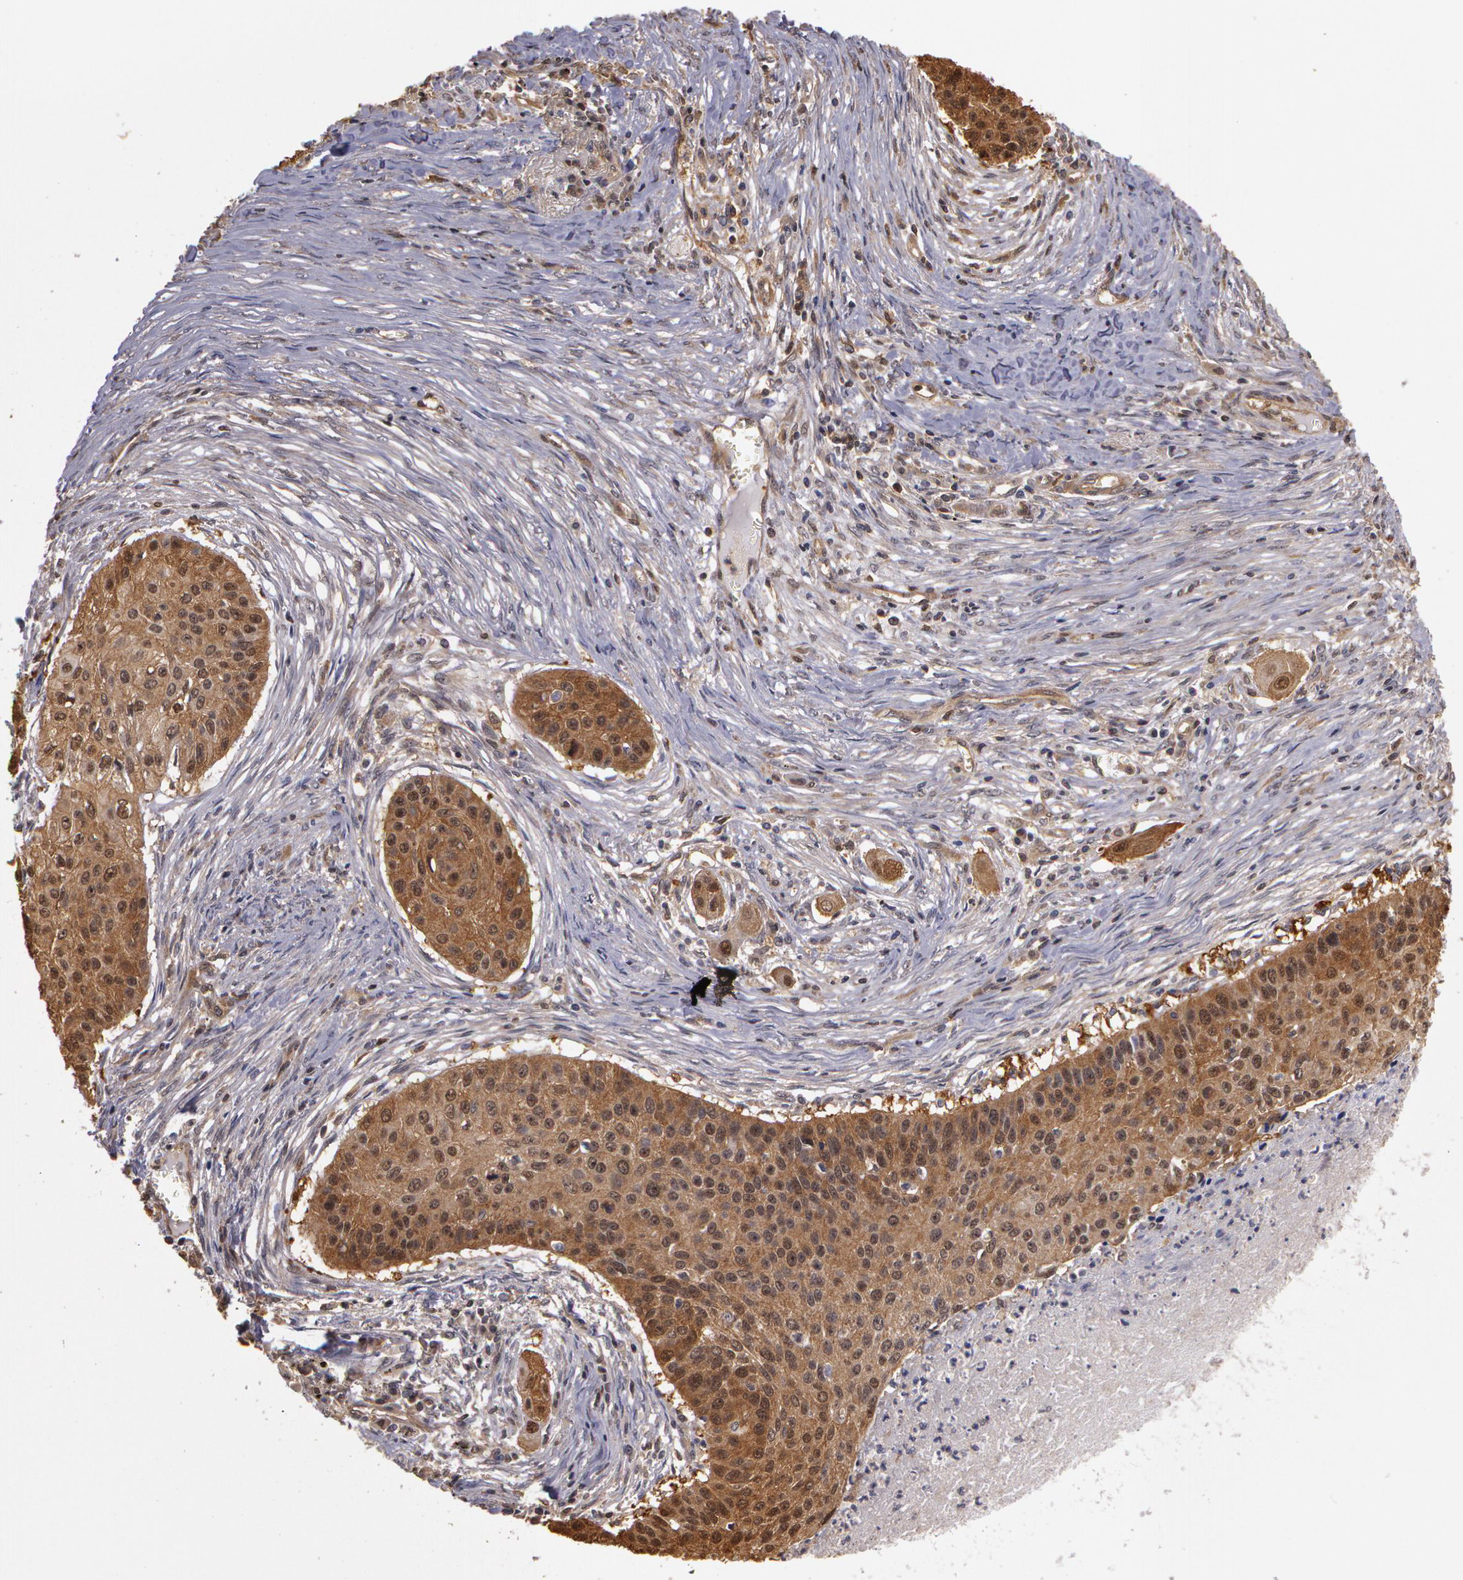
{"staining": {"intensity": "moderate", "quantity": ">75%", "location": "cytoplasmic/membranous"}, "tissue": "lung cancer", "cell_type": "Tumor cells", "image_type": "cancer", "snomed": [{"axis": "morphology", "description": "Squamous cell carcinoma, NOS"}, {"axis": "topography", "description": "Lung"}], "caption": "Moderate cytoplasmic/membranous staining for a protein is appreciated in about >75% of tumor cells of lung cancer (squamous cell carcinoma) using immunohistochemistry (IHC).", "gene": "AHSA1", "patient": {"sex": "male", "age": 71}}